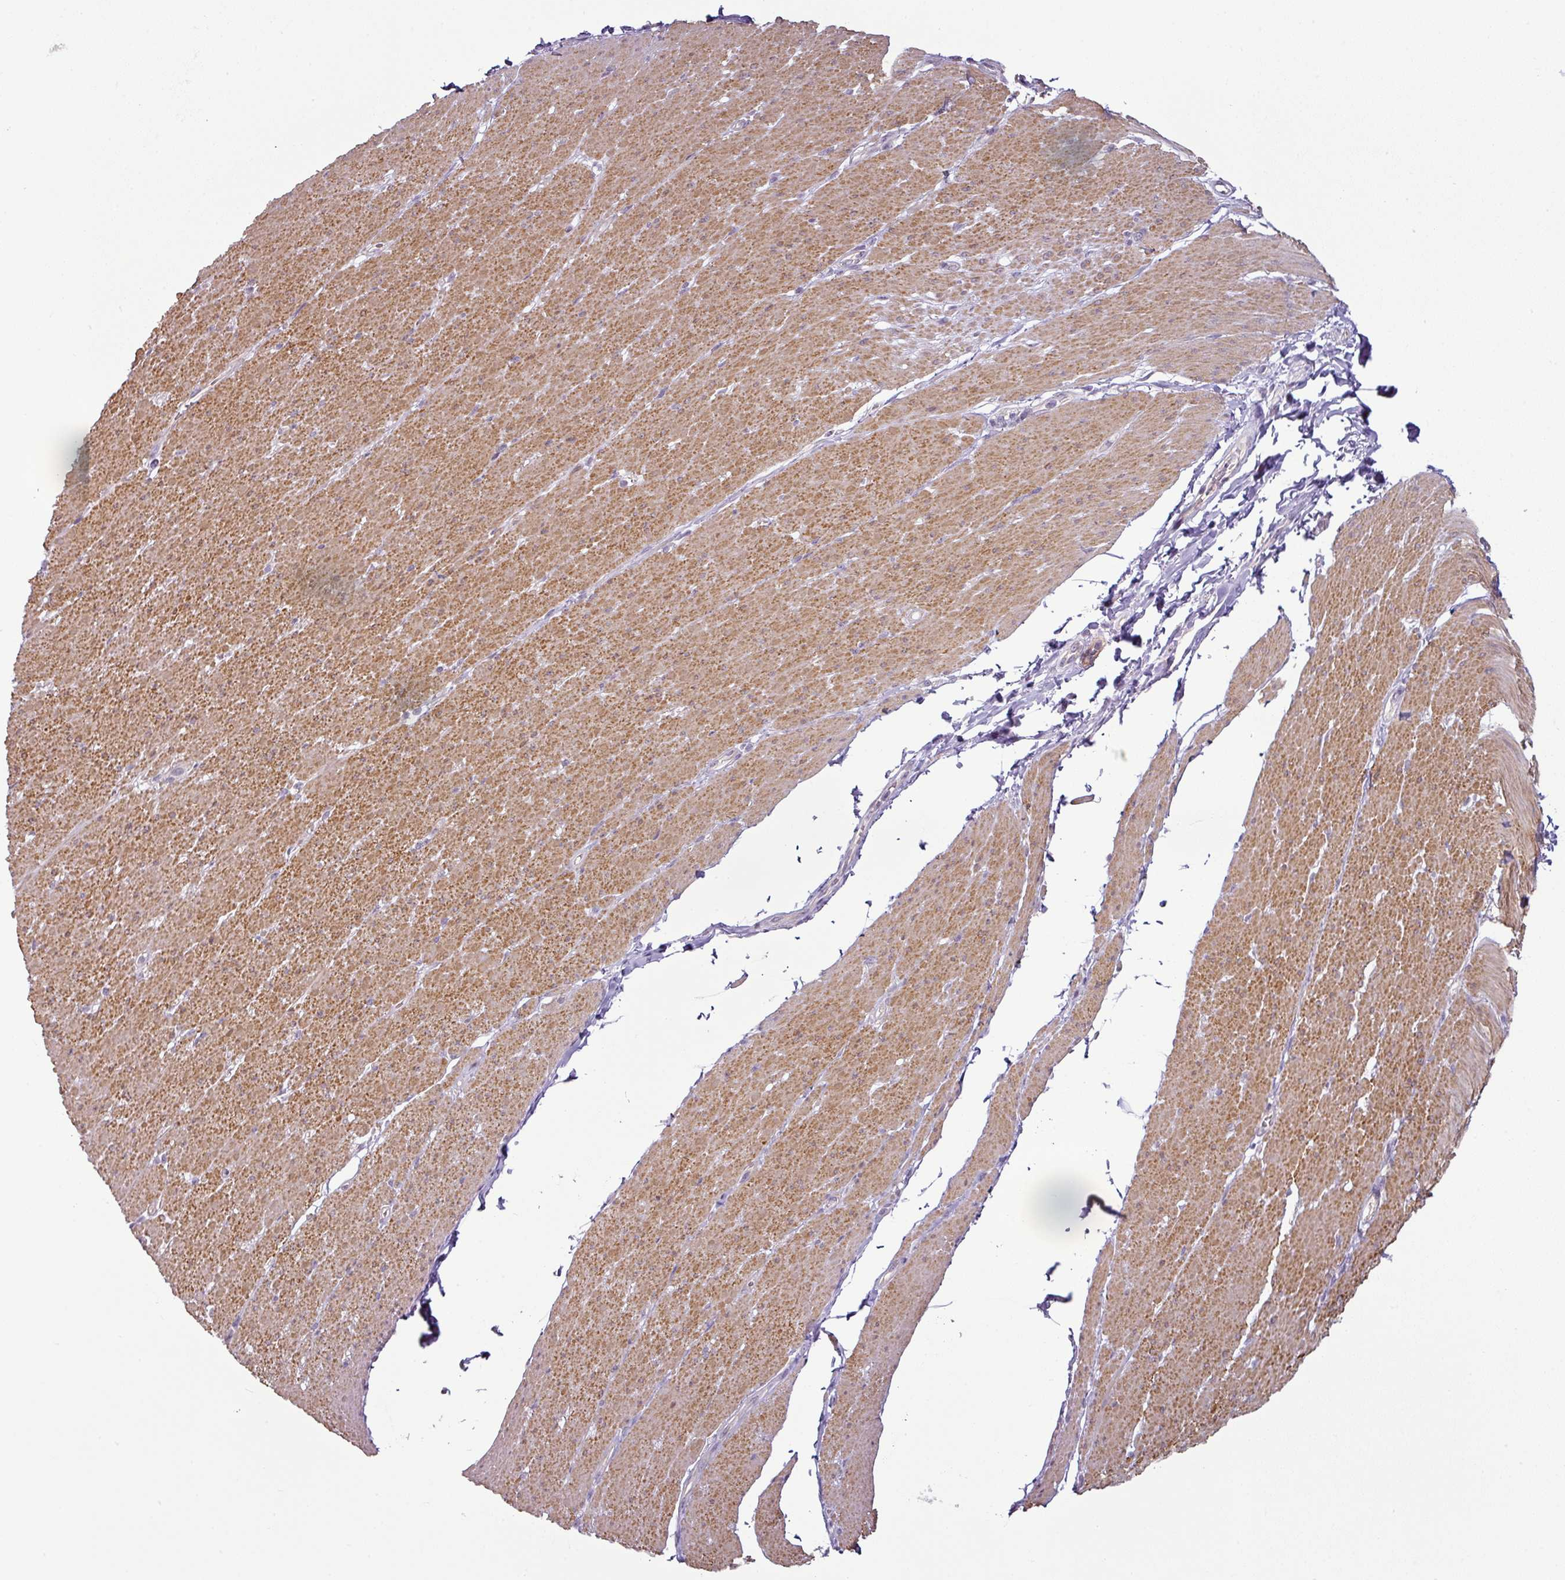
{"staining": {"intensity": "moderate", "quantity": ">75%", "location": "cytoplasmic/membranous"}, "tissue": "smooth muscle", "cell_type": "Smooth muscle cells", "image_type": "normal", "snomed": [{"axis": "morphology", "description": "Normal tissue, NOS"}, {"axis": "topography", "description": "Smooth muscle"}, {"axis": "topography", "description": "Rectum"}], "caption": "IHC histopathology image of normal smooth muscle: human smooth muscle stained using immunohistochemistry shows medium levels of moderate protein expression localized specifically in the cytoplasmic/membranous of smooth muscle cells, appearing as a cytoplasmic/membranous brown color.", "gene": "OR52D1", "patient": {"sex": "male", "age": 53}}